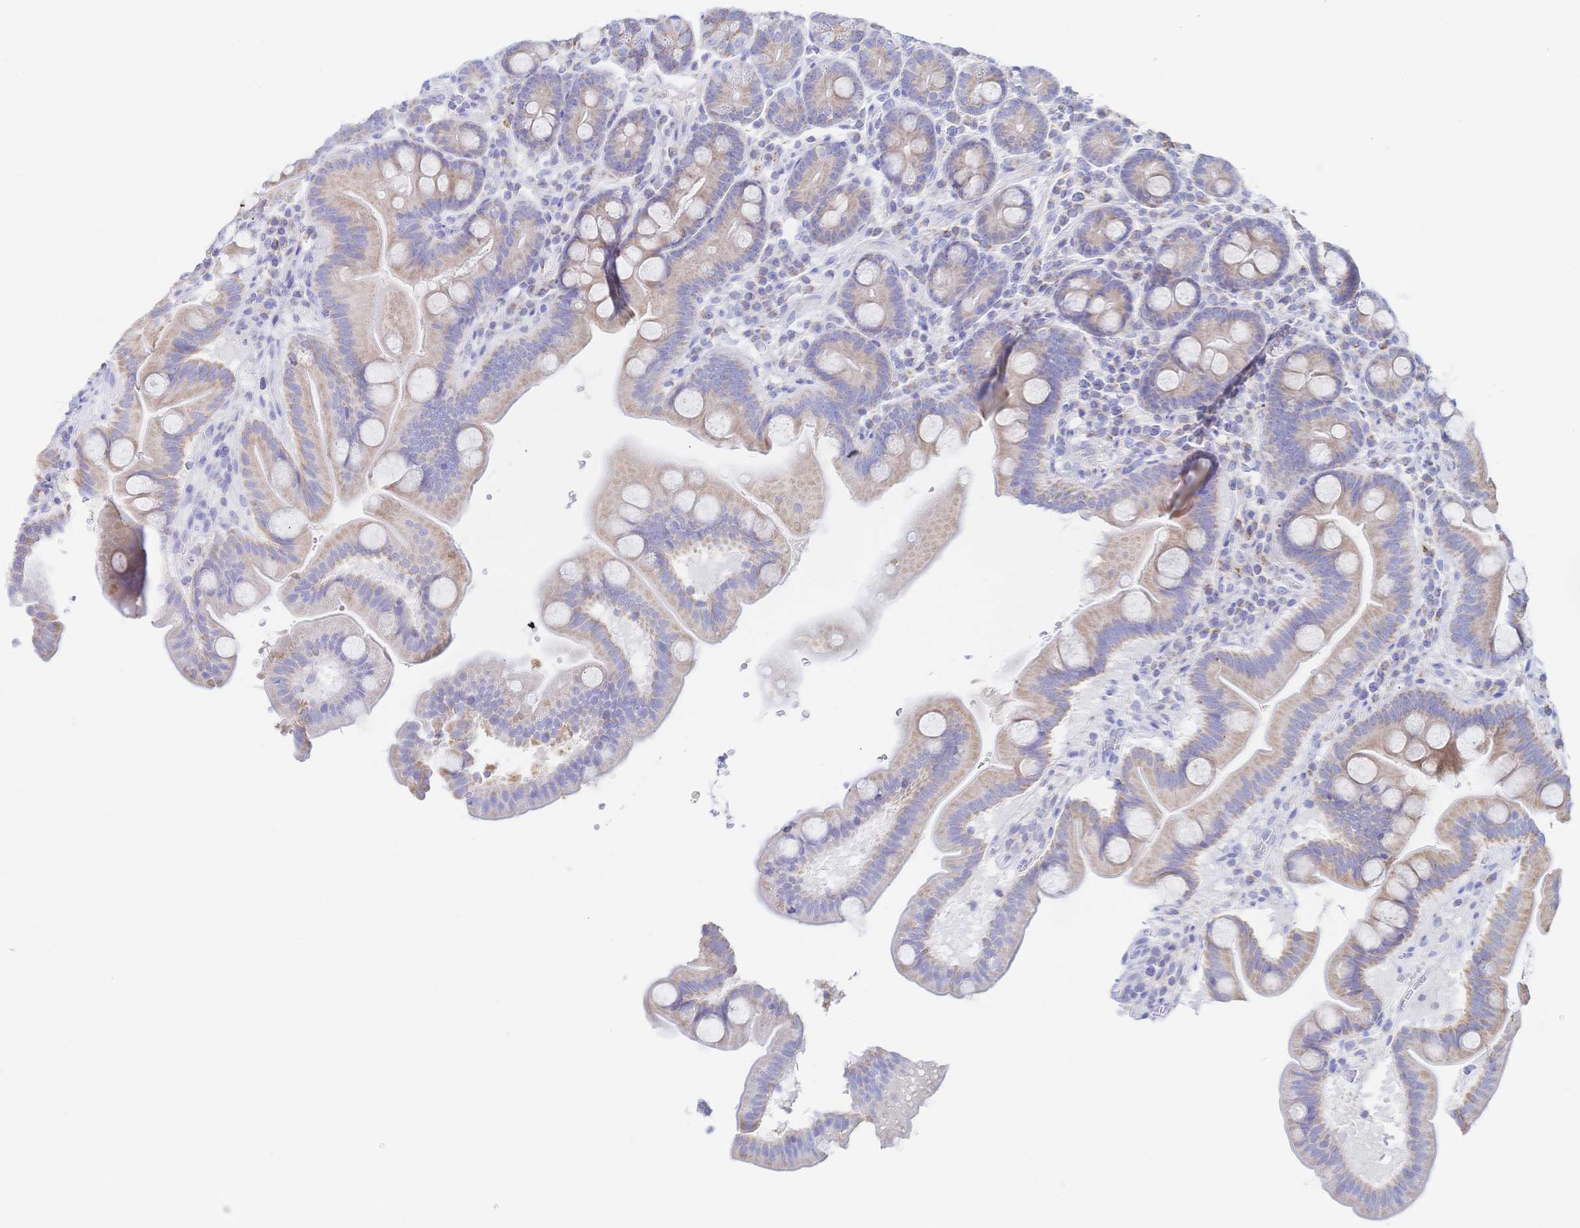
{"staining": {"intensity": "moderate", "quantity": "25%-75%", "location": "cytoplasmic/membranous"}, "tissue": "duodenum", "cell_type": "Glandular cells", "image_type": "normal", "snomed": [{"axis": "morphology", "description": "Normal tissue, NOS"}, {"axis": "topography", "description": "Duodenum"}], "caption": "DAB immunohistochemical staining of benign human duodenum demonstrates moderate cytoplasmic/membranous protein staining in about 25%-75% of glandular cells.", "gene": "SYNGR4", "patient": {"sex": "male", "age": 59}}